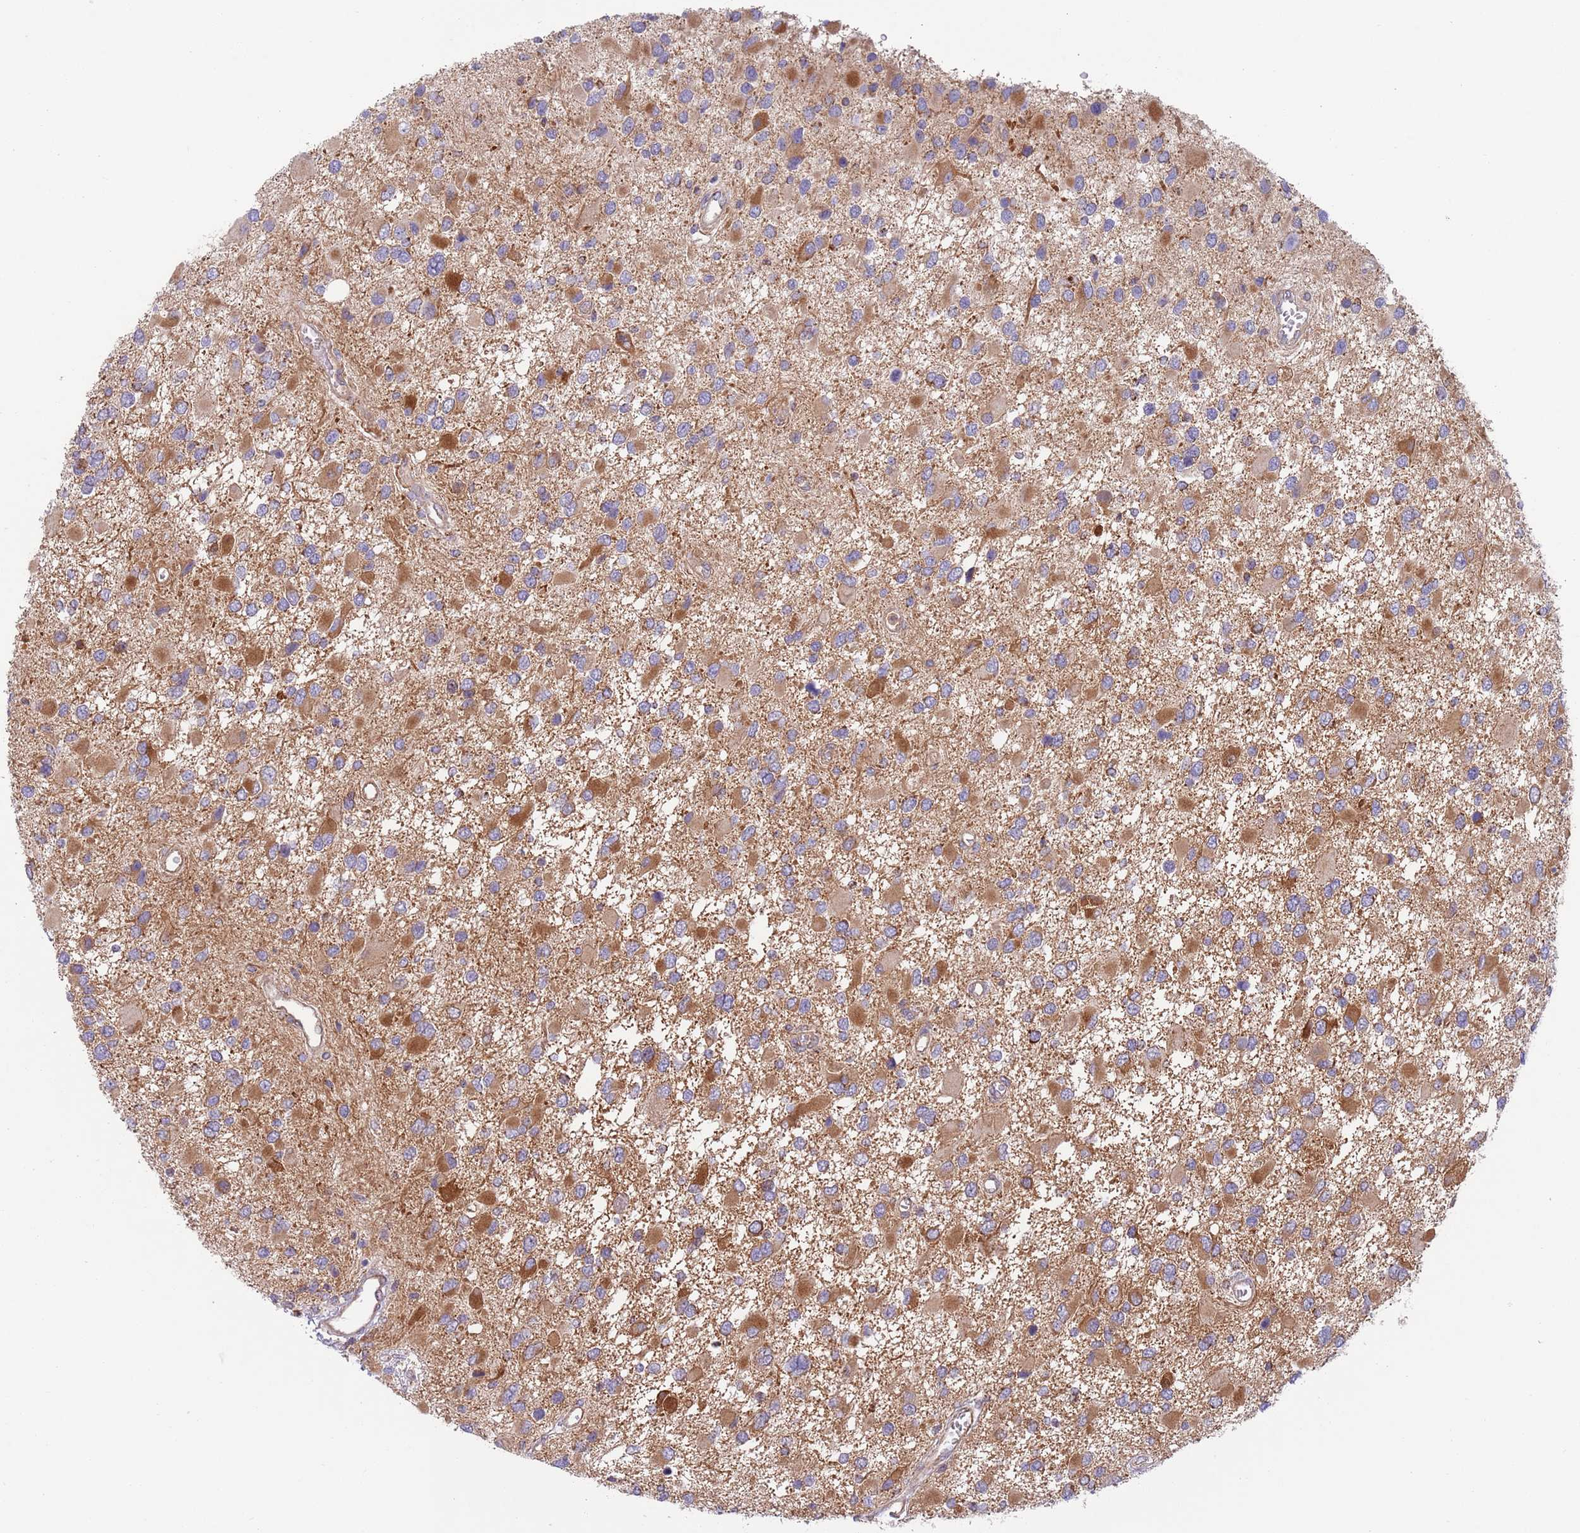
{"staining": {"intensity": "moderate", "quantity": "<25%", "location": "cytoplasmic/membranous"}, "tissue": "glioma", "cell_type": "Tumor cells", "image_type": "cancer", "snomed": [{"axis": "morphology", "description": "Glioma, malignant, High grade"}, {"axis": "topography", "description": "Brain"}], "caption": "Immunohistochemical staining of glioma displays low levels of moderate cytoplasmic/membranous positivity in approximately <25% of tumor cells.", "gene": "ZMYM5", "patient": {"sex": "male", "age": 53}}